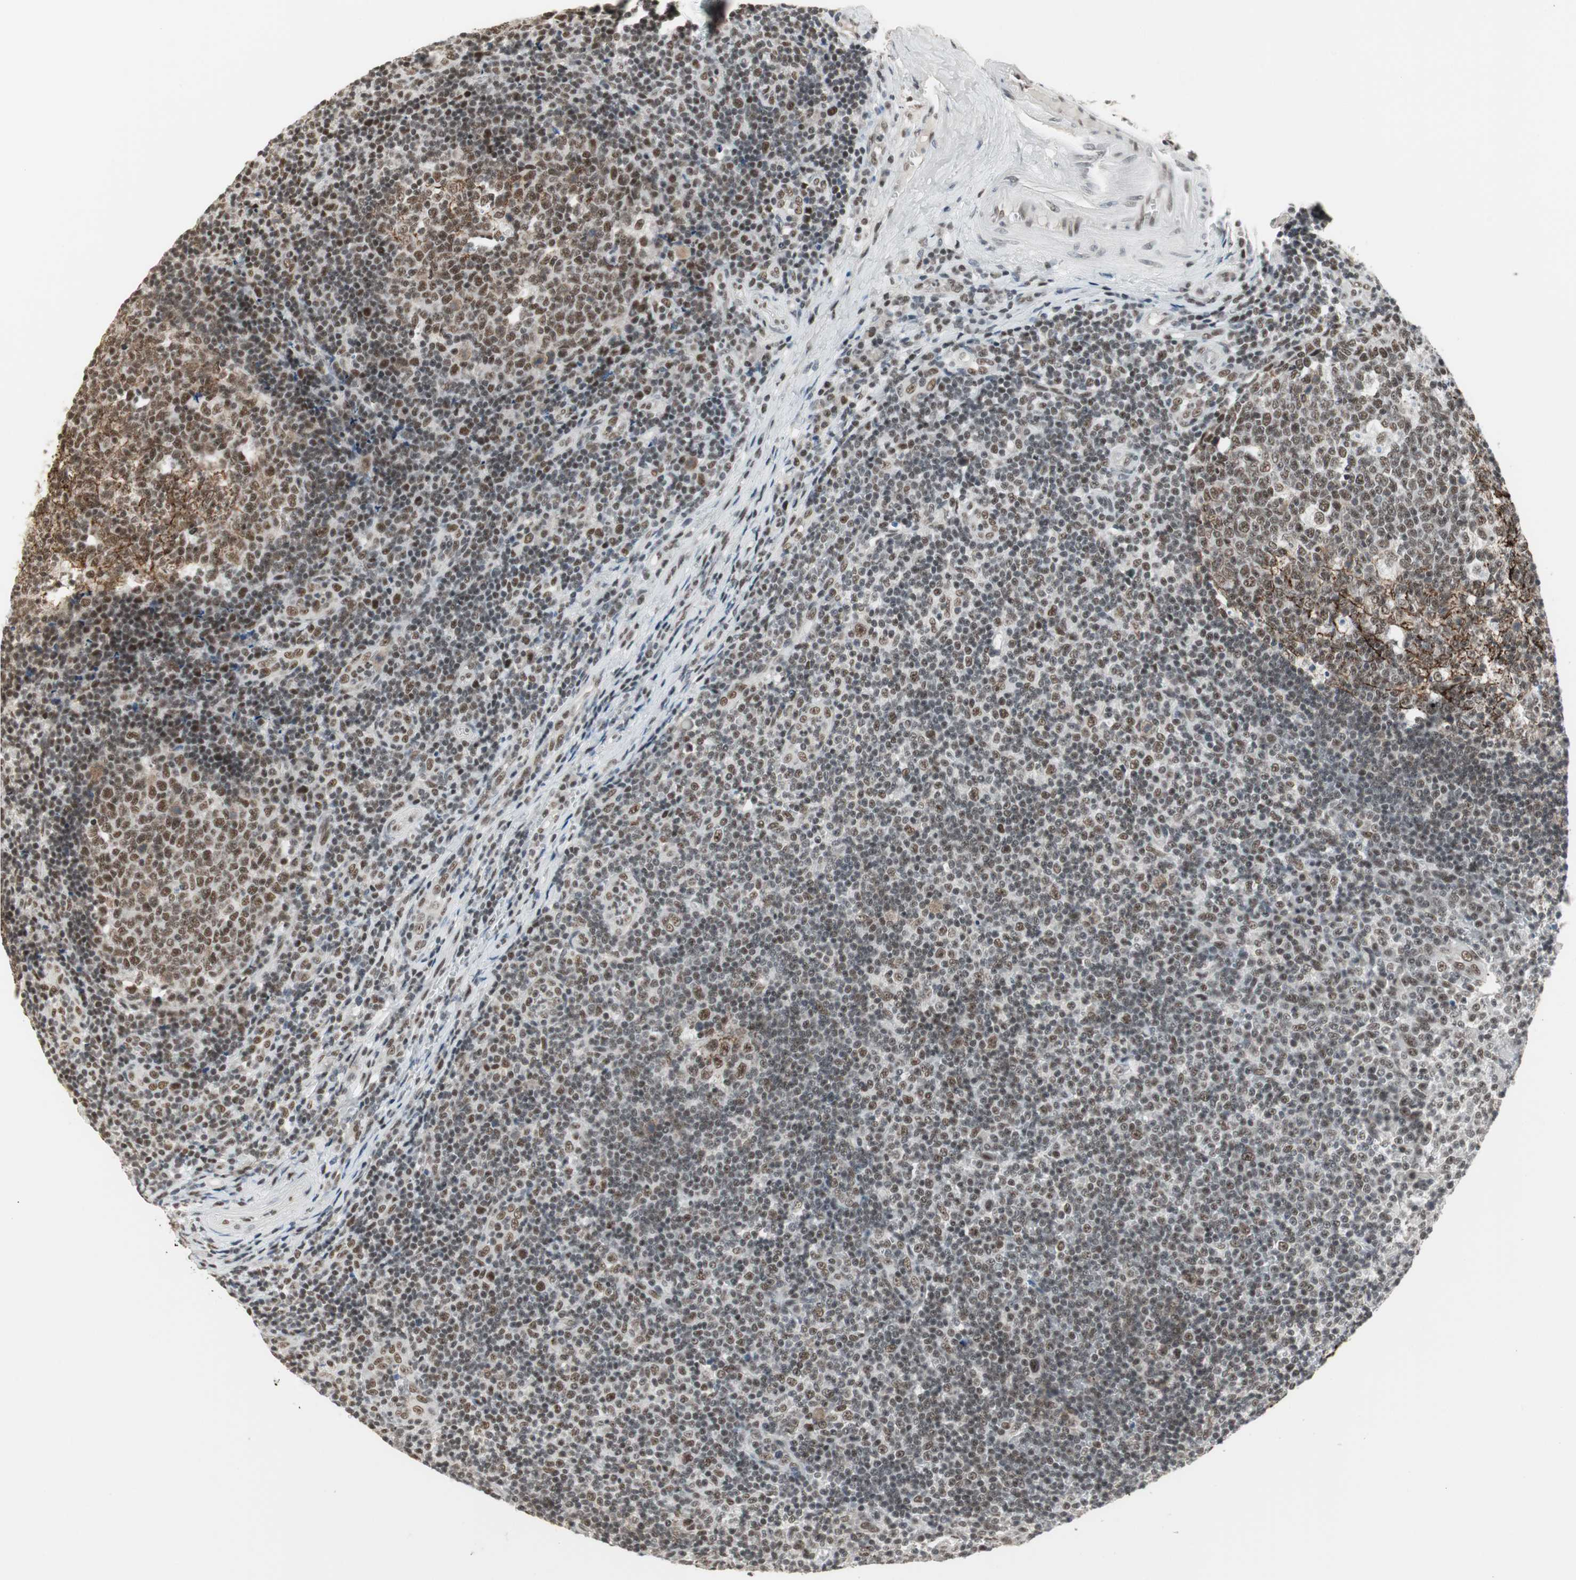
{"staining": {"intensity": "strong", "quantity": ">75%", "location": "cytoplasmic/membranous,nuclear"}, "tissue": "tonsil", "cell_type": "Germinal center cells", "image_type": "normal", "snomed": [{"axis": "morphology", "description": "Normal tissue, NOS"}, {"axis": "topography", "description": "Tonsil"}], "caption": "Immunohistochemistry (IHC) of benign human tonsil demonstrates high levels of strong cytoplasmic/membranous,nuclear expression in about >75% of germinal center cells. The protein is stained brown, and the nuclei are stained in blue (DAB (3,3'-diaminobenzidine) IHC with brightfield microscopy, high magnification).", "gene": "RTF1", "patient": {"sex": "female", "age": 40}}